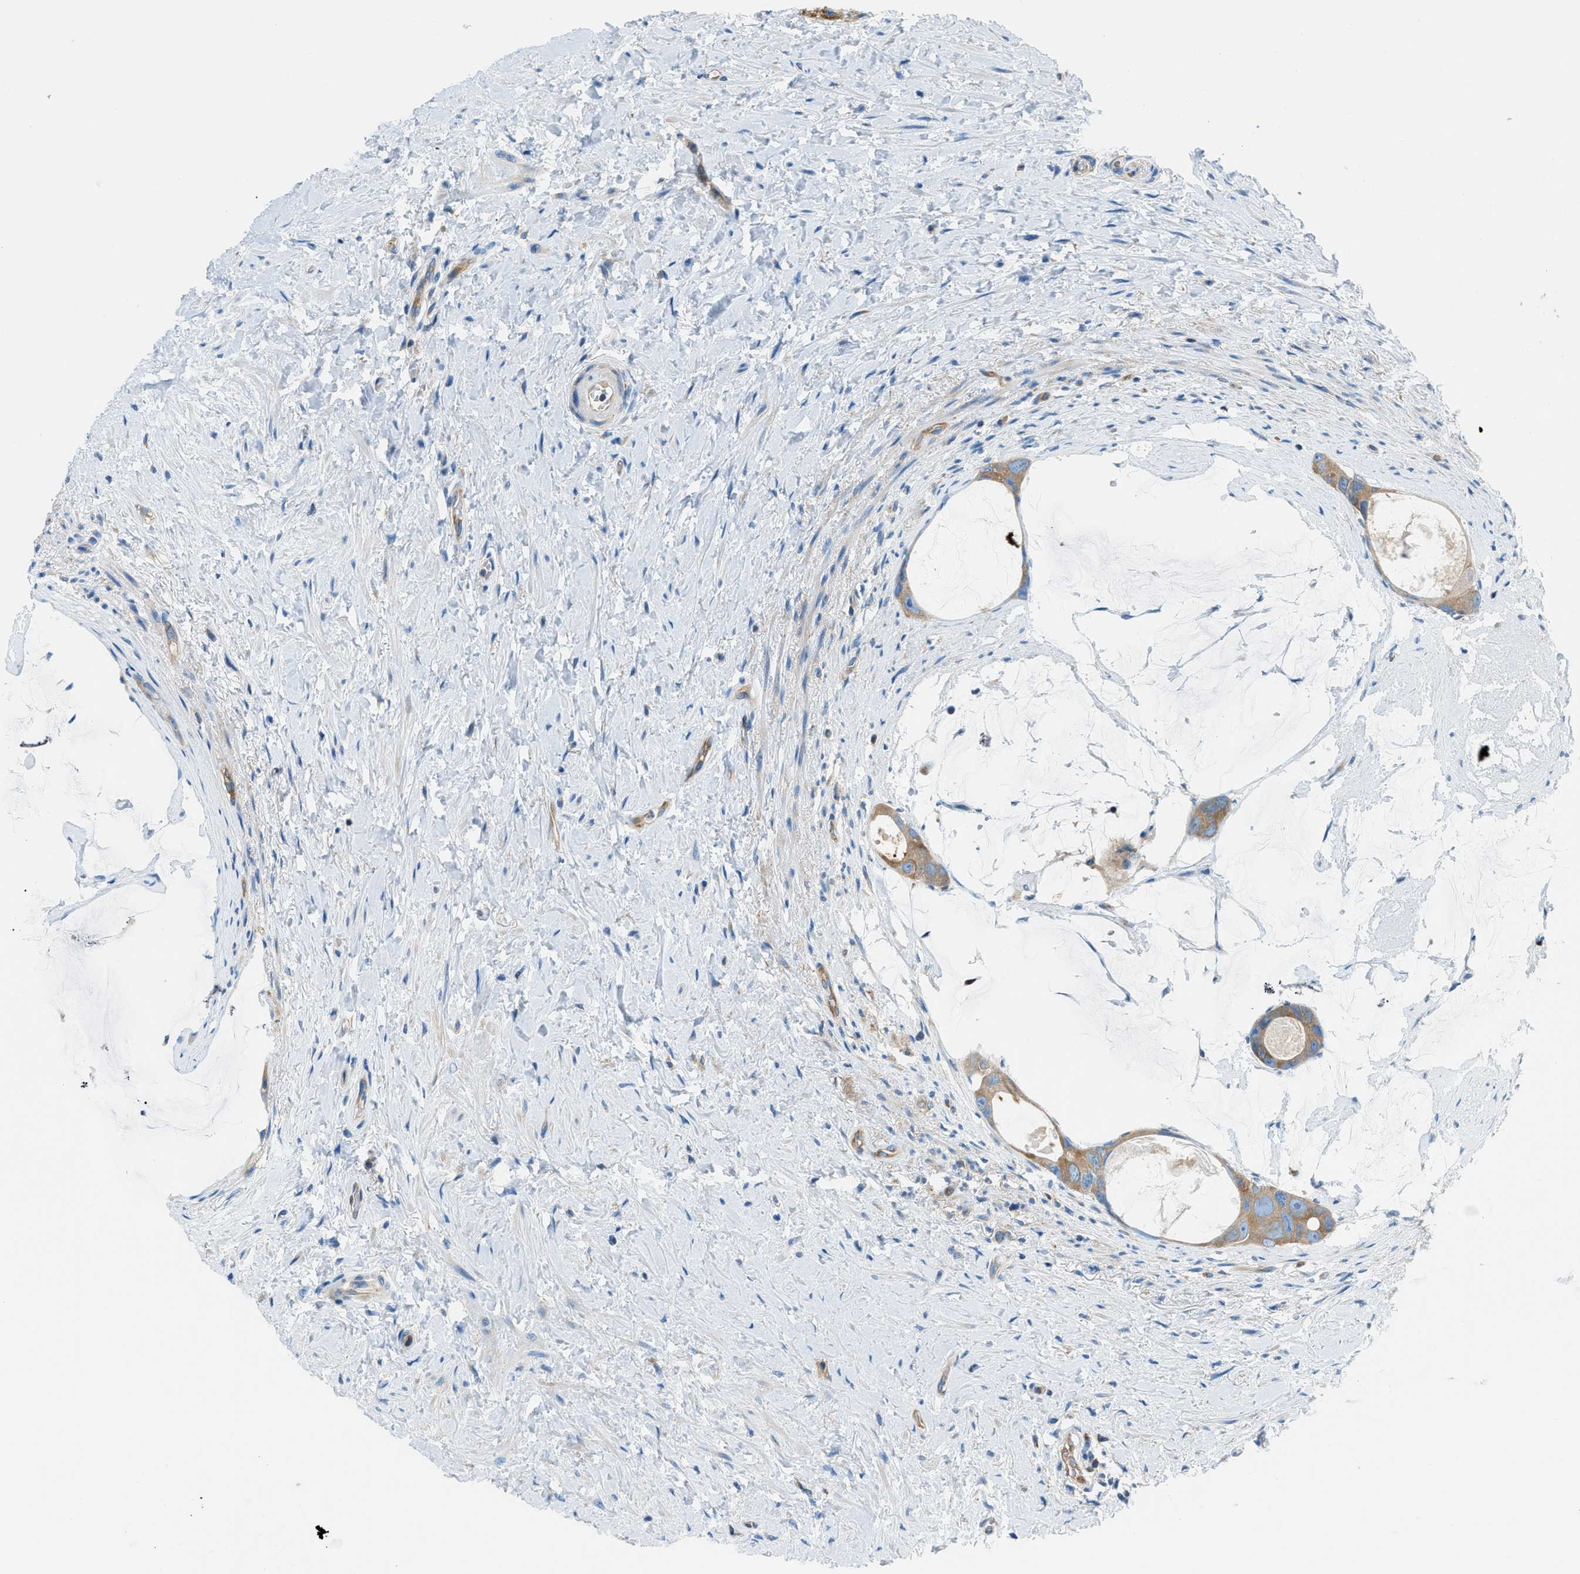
{"staining": {"intensity": "moderate", "quantity": ">75%", "location": "cytoplasmic/membranous"}, "tissue": "colorectal cancer", "cell_type": "Tumor cells", "image_type": "cancer", "snomed": [{"axis": "morphology", "description": "Adenocarcinoma, NOS"}, {"axis": "topography", "description": "Rectum"}], "caption": "Adenocarcinoma (colorectal) was stained to show a protein in brown. There is medium levels of moderate cytoplasmic/membranous expression in approximately >75% of tumor cells.", "gene": "SARS1", "patient": {"sex": "male", "age": 51}}